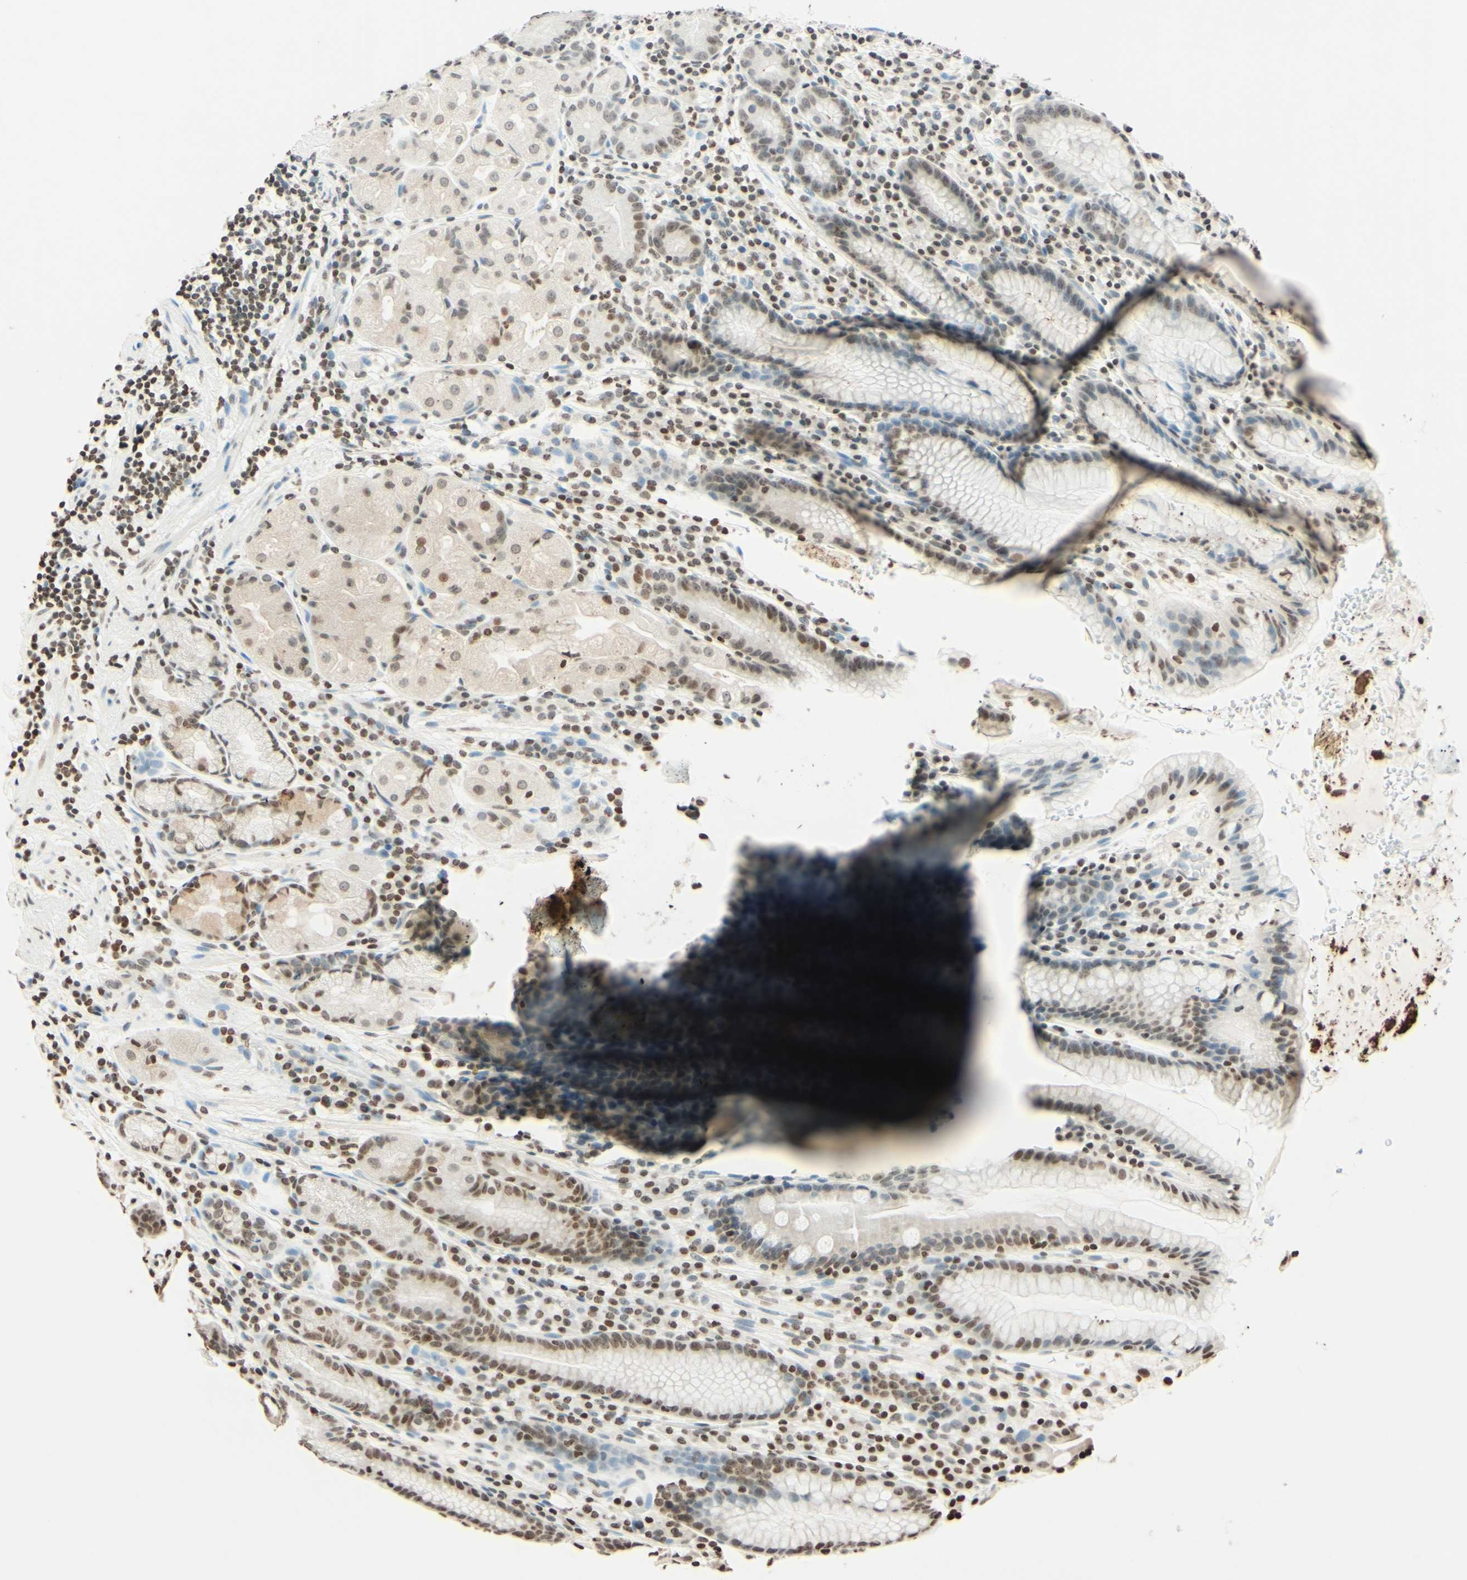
{"staining": {"intensity": "moderate", "quantity": "25%-75%", "location": "nuclear"}, "tissue": "stomach", "cell_type": "Glandular cells", "image_type": "normal", "snomed": [{"axis": "morphology", "description": "Normal tissue, NOS"}, {"axis": "topography", "description": "Stomach, lower"}], "caption": "Moderate nuclear positivity for a protein is appreciated in approximately 25%-75% of glandular cells of normal stomach using immunohistochemistry (IHC).", "gene": "MSH2", "patient": {"sex": "male", "age": 52}}